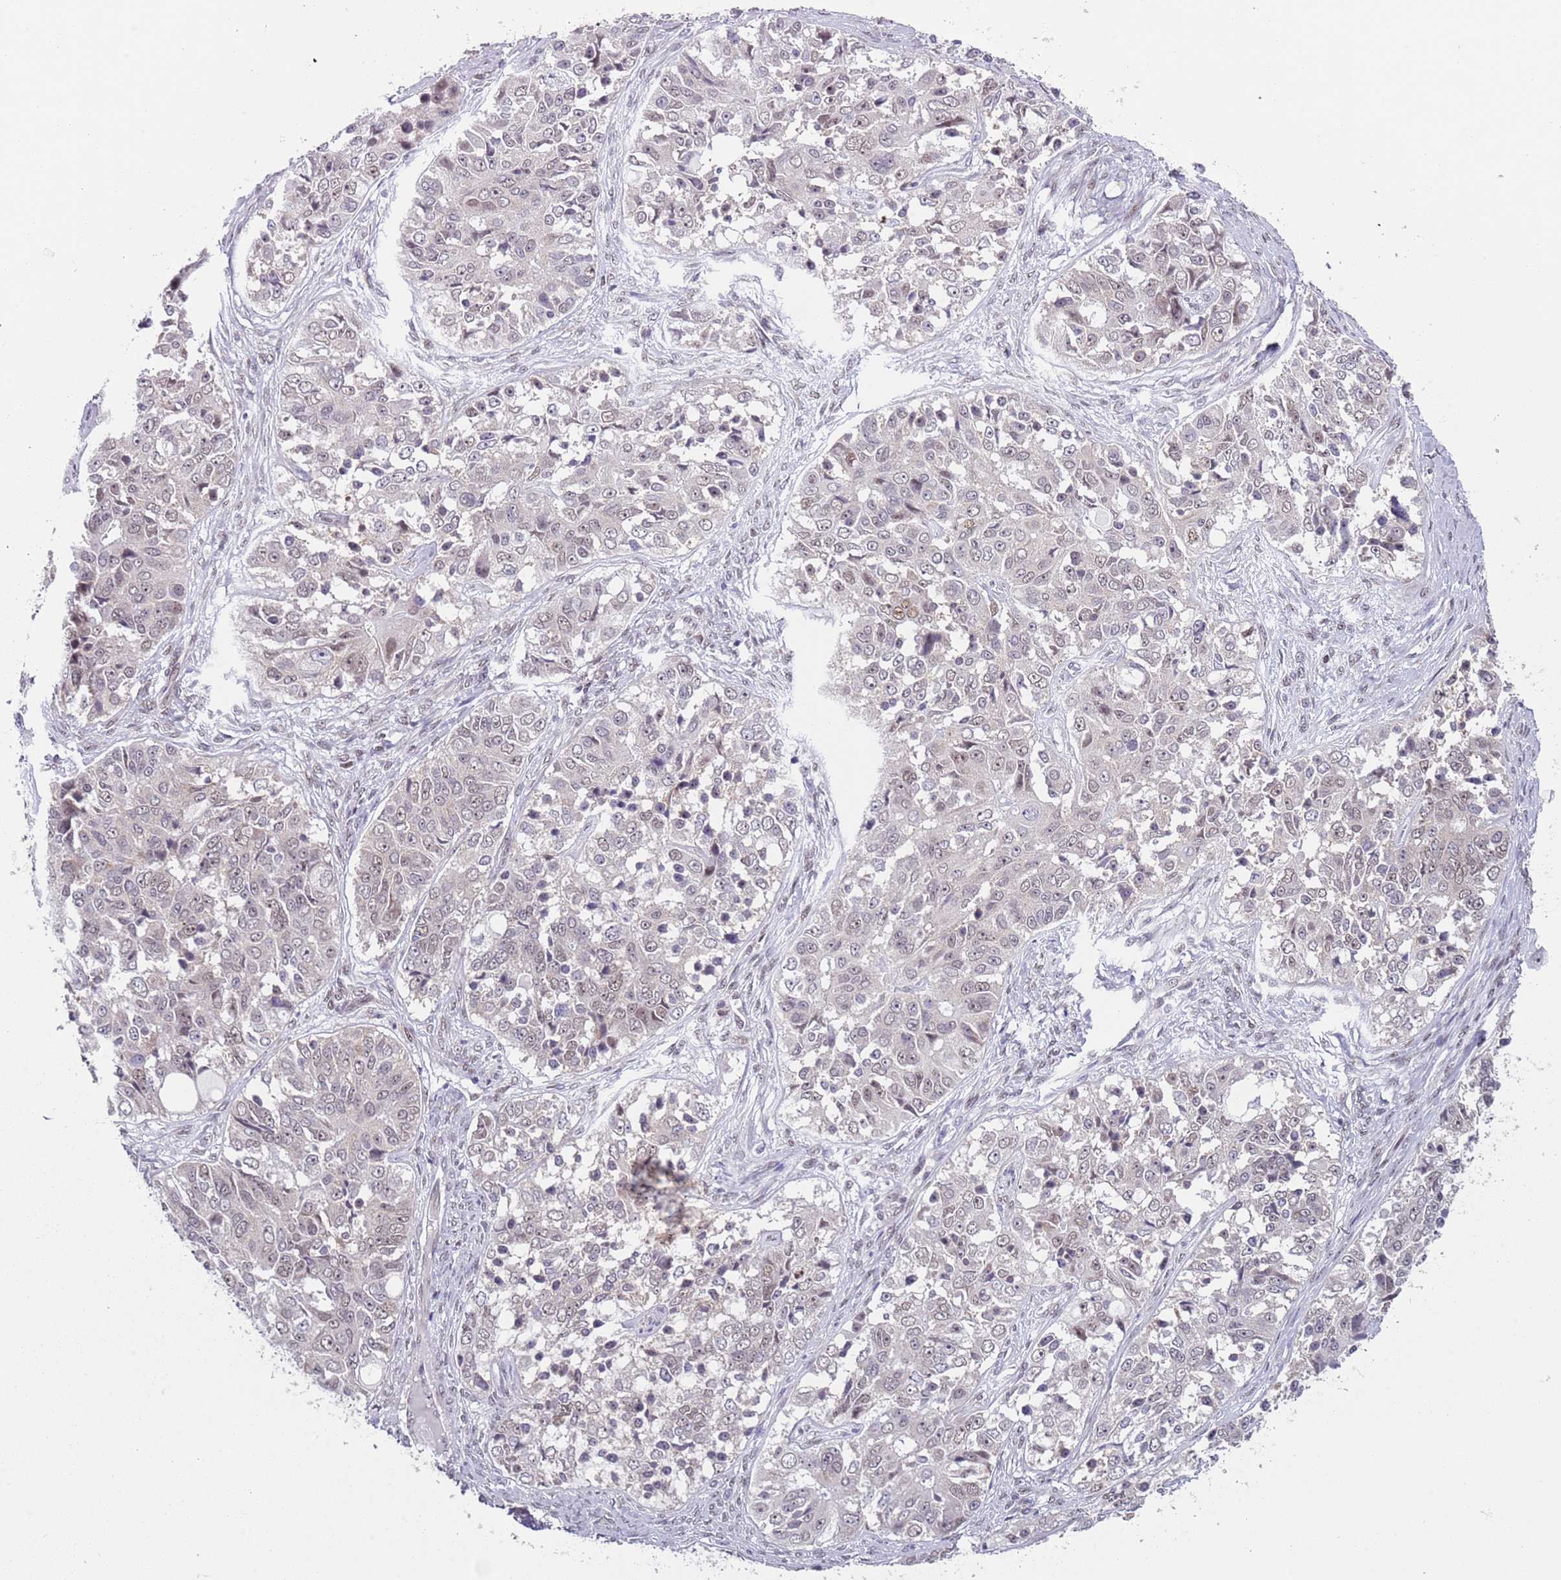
{"staining": {"intensity": "weak", "quantity": "<25%", "location": "nuclear"}, "tissue": "ovarian cancer", "cell_type": "Tumor cells", "image_type": "cancer", "snomed": [{"axis": "morphology", "description": "Carcinoma, endometroid"}, {"axis": "topography", "description": "Ovary"}], "caption": "This micrograph is of ovarian cancer (endometroid carcinoma) stained with immunohistochemistry to label a protein in brown with the nuclei are counter-stained blue. There is no expression in tumor cells.", "gene": "SLC25A32", "patient": {"sex": "female", "age": 51}}